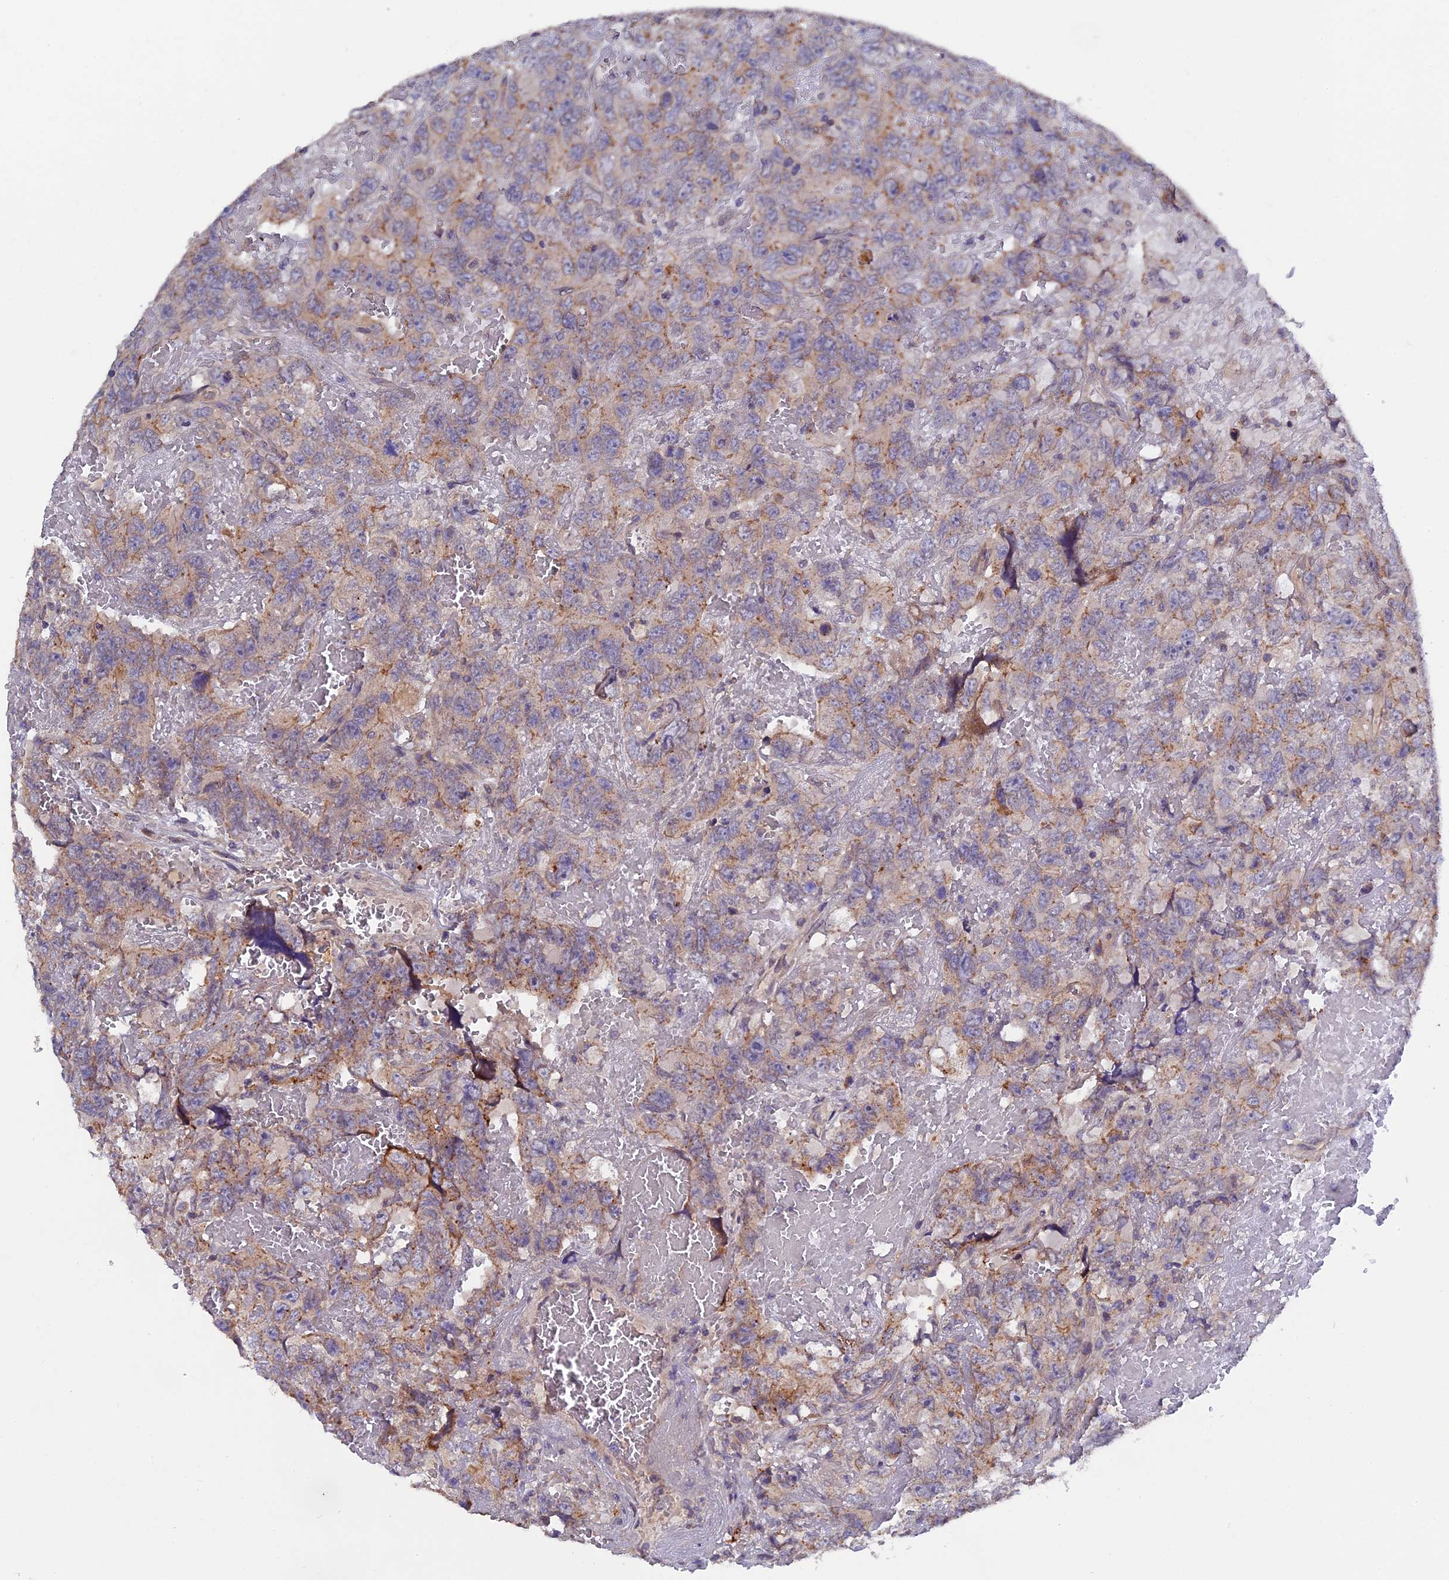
{"staining": {"intensity": "weak", "quantity": "25%-75%", "location": "cytoplasmic/membranous"}, "tissue": "testis cancer", "cell_type": "Tumor cells", "image_type": "cancer", "snomed": [{"axis": "morphology", "description": "Carcinoma, Embryonal, NOS"}, {"axis": "topography", "description": "Testis"}], "caption": "Immunohistochemistry micrograph of neoplastic tissue: human testis cancer (embryonal carcinoma) stained using immunohistochemistry (IHC) reveals low levels of weak protein expression localized specifically in the cytoplasmic/membranous of tumor cells, appearing as a cytoplasmic/membranous brown color.", "gene": "ZCCHC2", "patient": {"sex": "male", "age": 45}}